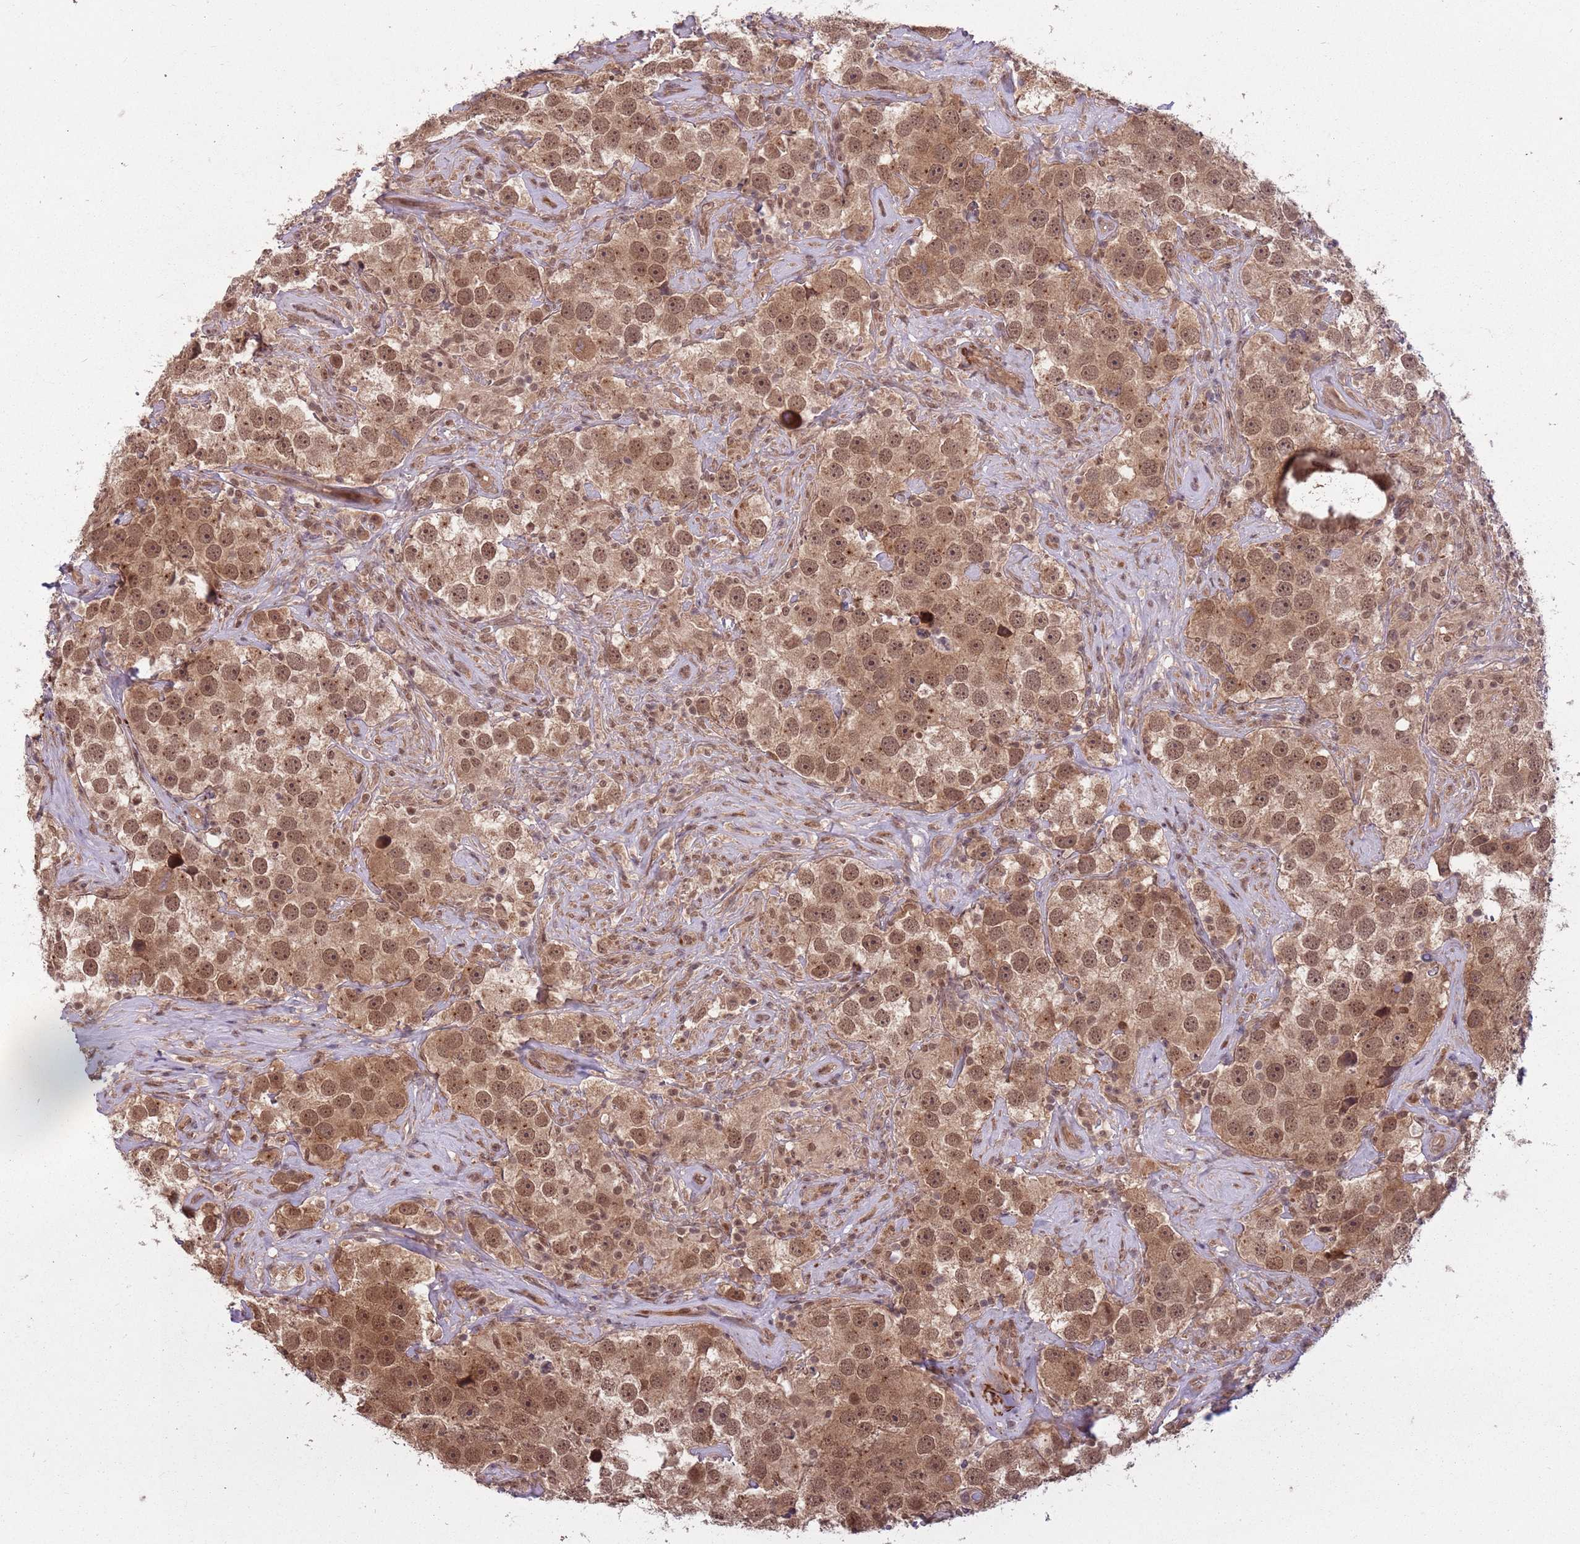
{"staining": {"intensity": "moderate", "quantity": ">75%", "location": "cytoplasmic/membranous,nuclear"}, "tissue": "testis cancer", "cell_type": "Tumor cells", "image_type": "cancer", "snomed": [{"axis": "morphology", "description": "Seminoma, NOS"}, {"axis": "topography", "description": "Testis"}], "caption": "Immunohistochemical staining of human testis cancer (seminoma) displays moderate cytoplasmic/membranous and nuclear protein expression in approximately >75% of tumor cells. Immunohistochemistry stains the protein of interest in brown and the nuclei are stained blue.", "gene": "ADAMTS3", "patient": {"sex": "male", "age": 49}}